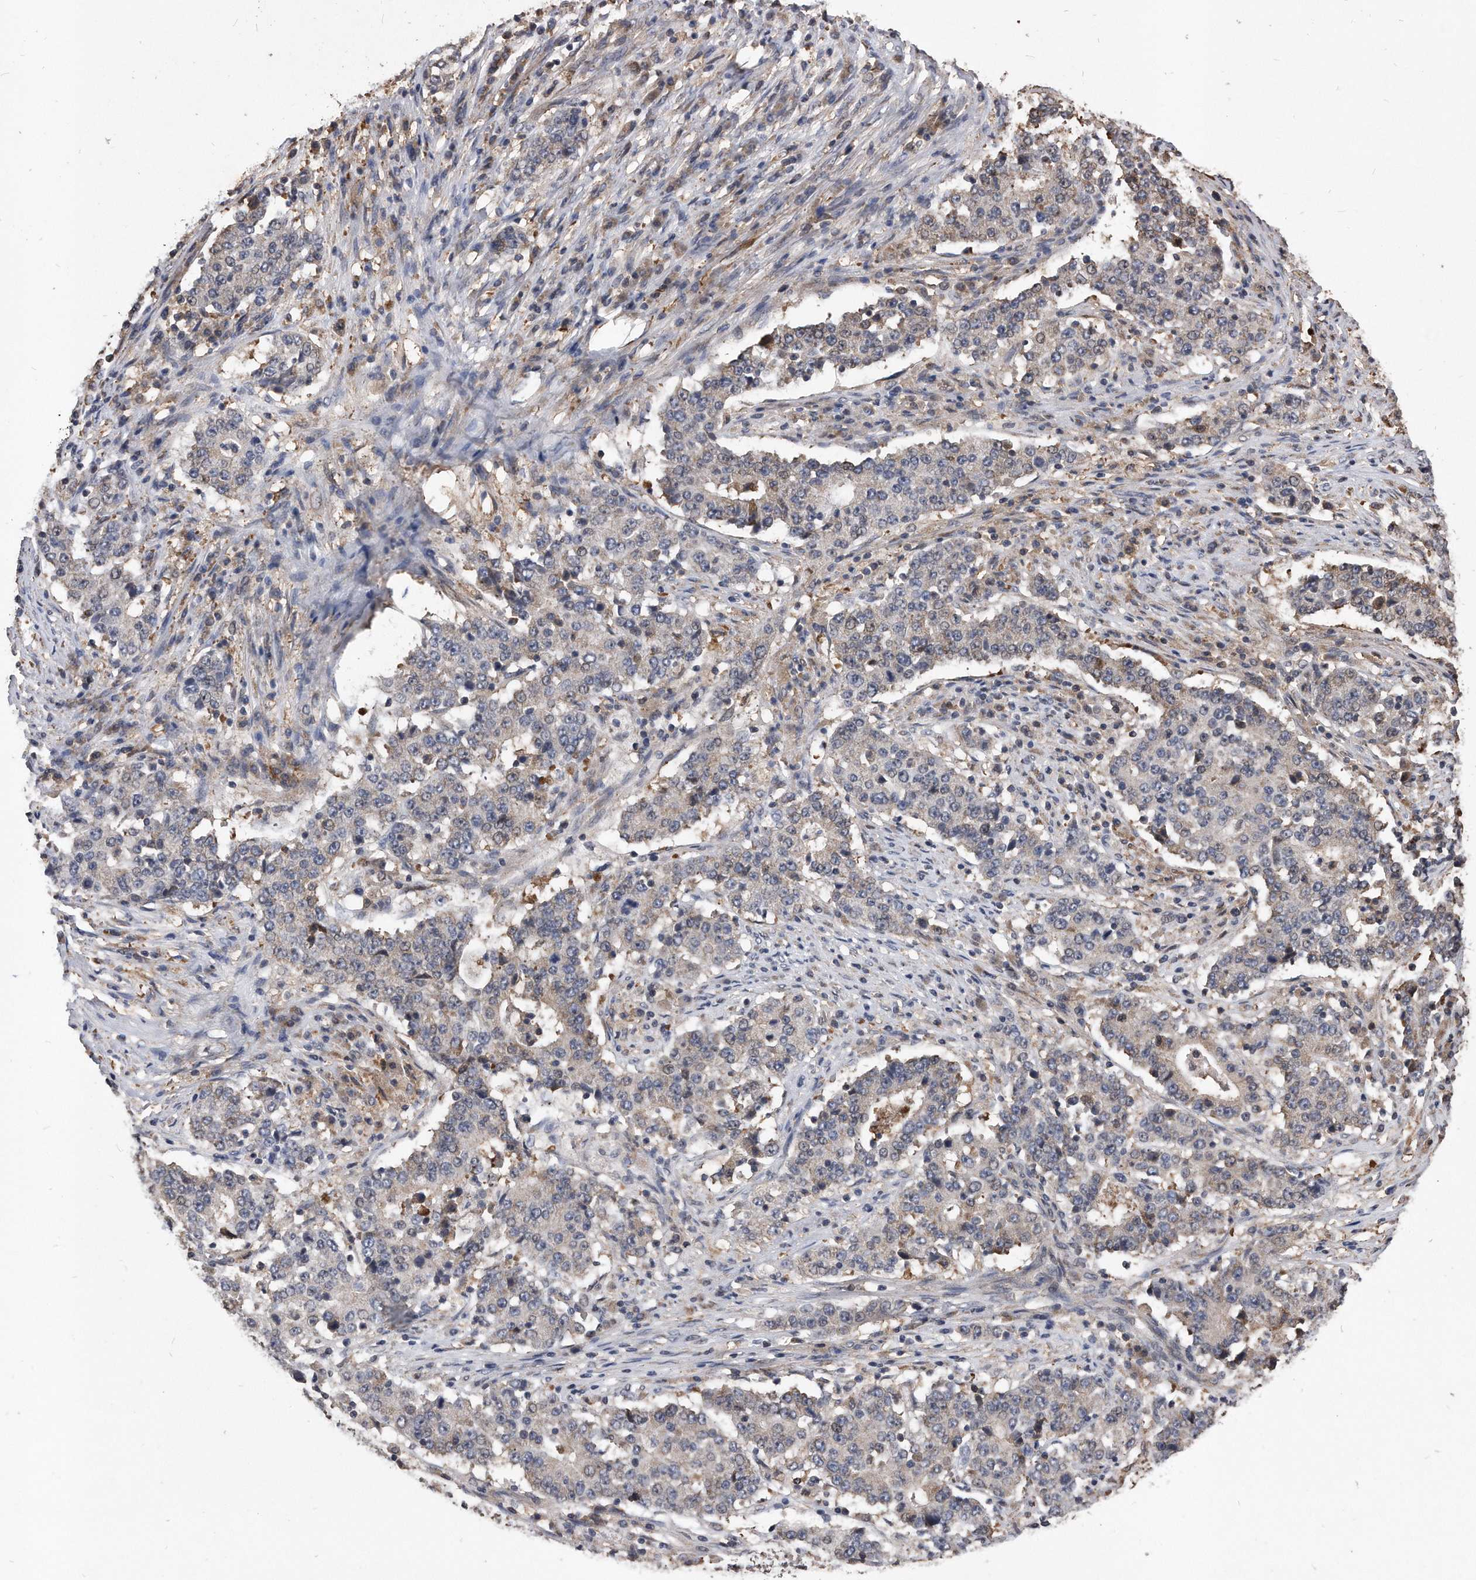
{"staining": {"intensity": "weak", "quantity": "<25%", "location": "cytoplasmic/membranous"}, "tissue": "stomach cancer", "cell_type": "Tumor cells", "image_type": "cancer", "snomed": [{"axis": "morphology", "description": "Adenocarcinoma, NOS"}, {"axis": "topography", "description": "Stomach"}], "caption": "Tumor cells show no significant protein staining in stomach cancer (adenocarcinoma).", "gene": "IL20RA", "patient": {"sex": "male", "age": 59}}